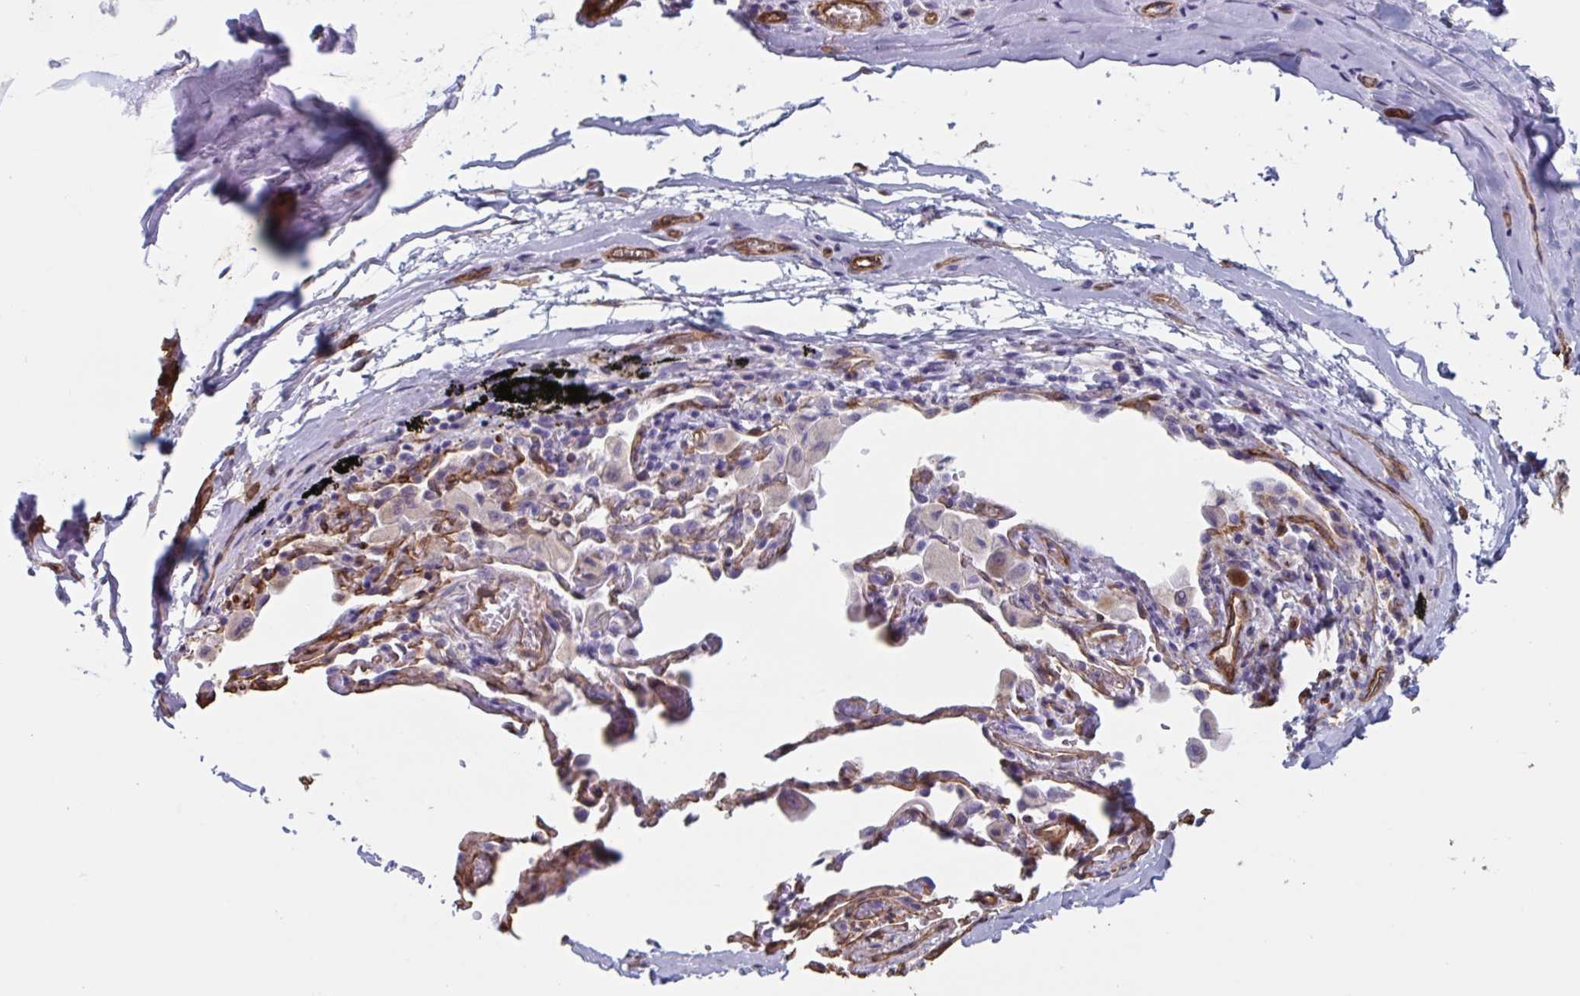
{"staining": {"intensity": "moderate", "quantity": ">75%", "location": "cytoplasmic/membranous"}, "tissue": "adipose tissue", "cell_type": "Adipocytes", "image_type": "normal", "snomed": [{"axis": "morphology", "description": "Normal tissue, NOS"}, {"axis": "topography", "description": "Cartilage tissue"}, {"axis": "topography", "description": "Bronchus"}], "caption": "Protein analysis of unremarkable adipose tissue displays moderate cytoplasmic/membranous positivity in approximately >75% of adipocytes. (DAB (3,3'-diaminobenzidine) IHC, brown staining for protein, blue staining for nuclei).", "gene": "CITED4", "patient": {"sex": "male", "age": 64}}